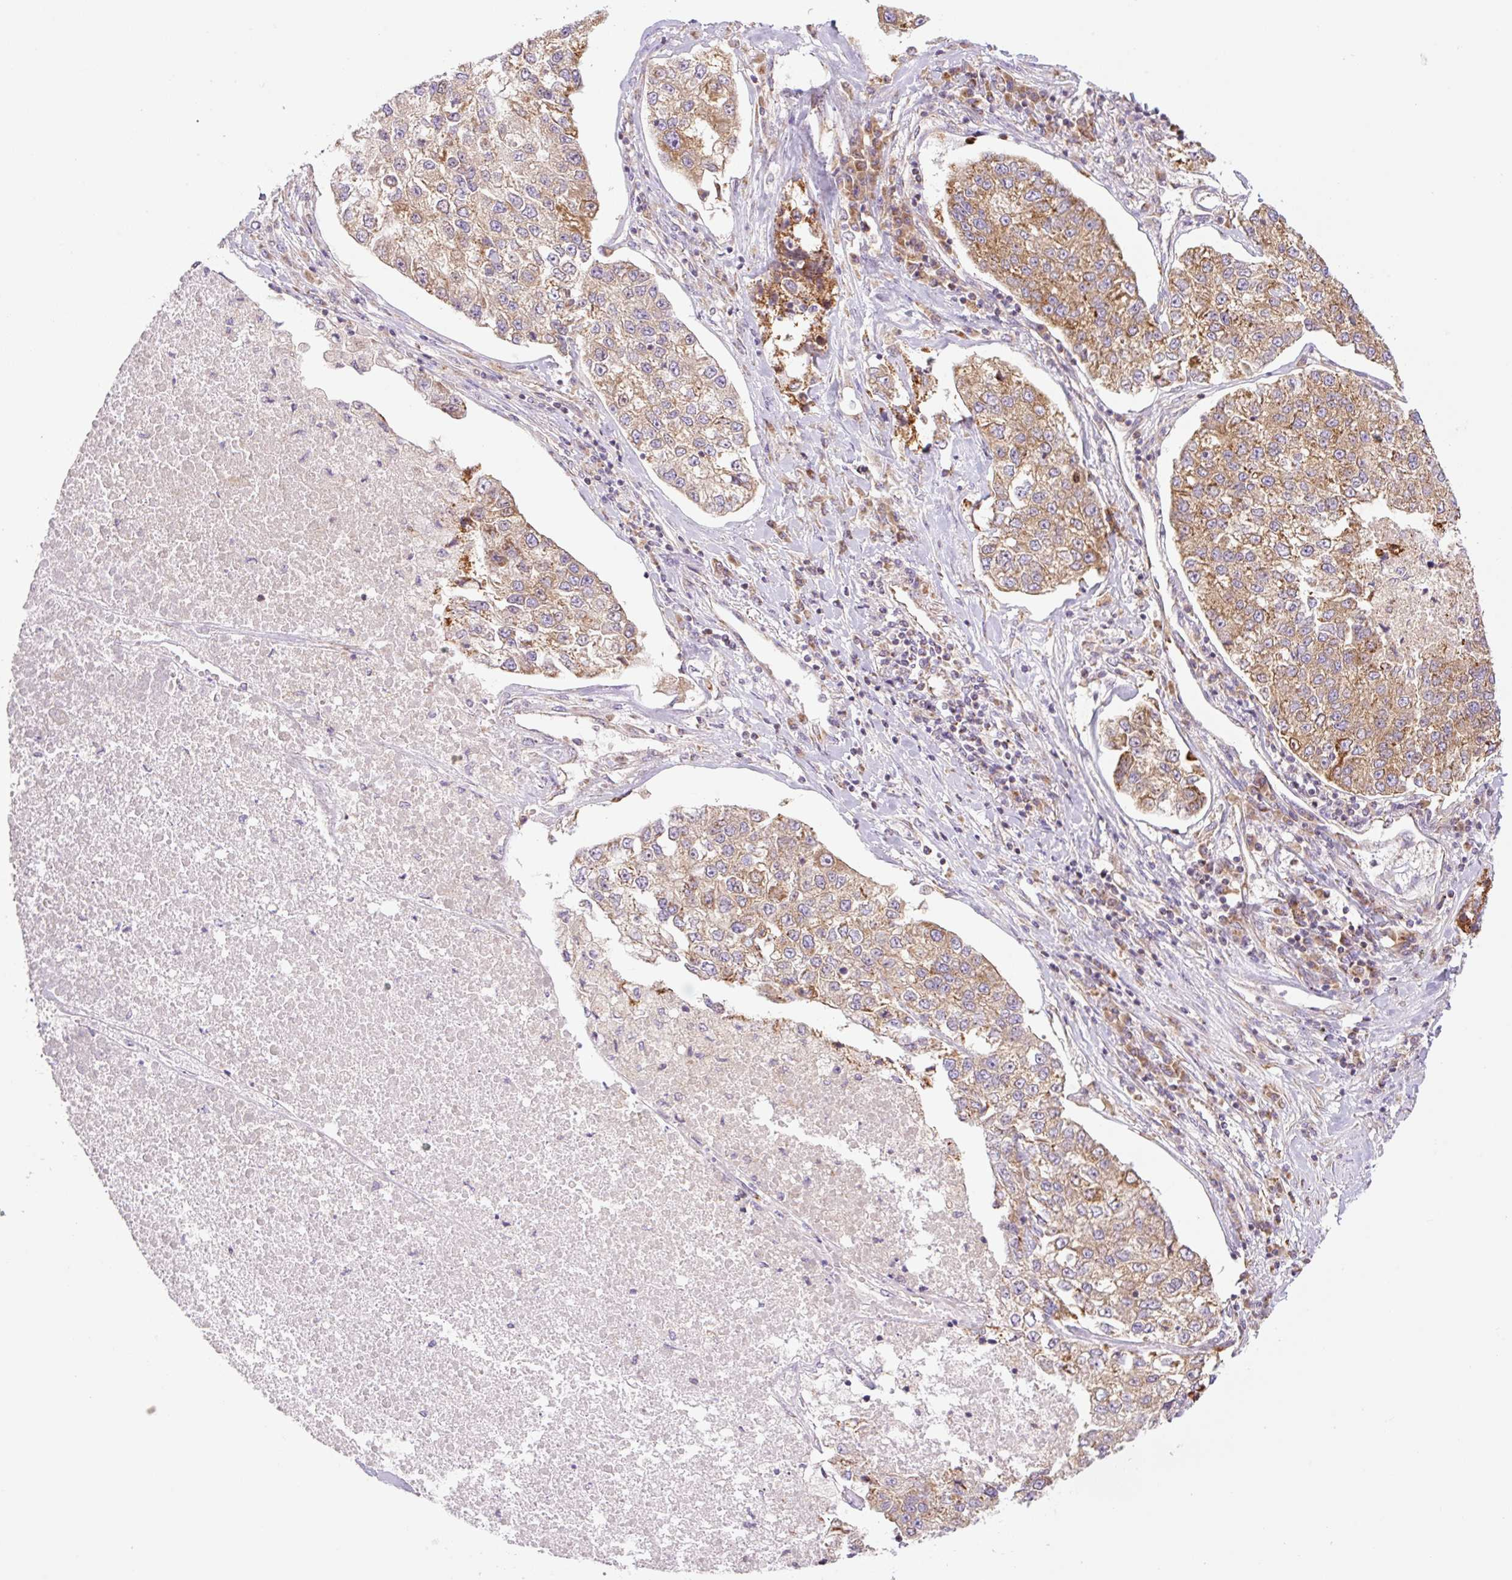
{"staining": {"intensity": "moderate", "quantity": ">75%", "location": "cytoplasmic/membranous"}, "tissue": "lung cancer", "cell_type": "Tumor cells", "image_type": "cancer", "snomed": [{"axis": "morphology", "description": "Adenocarcinoma, NOS"}, {"axis": "topography", "description": "Lung"}], "caption": "Brown immunohistochemical staining in human lung adenocarcinoma exhibits moderate cytoplasmic/membranous staining in approximately >75% of tumor cells. The protein of interest is shown in brown color, while the nuclei are stained blue.", "gene": "GOSR2", "patient": {"sex": "male", "age": 49}}